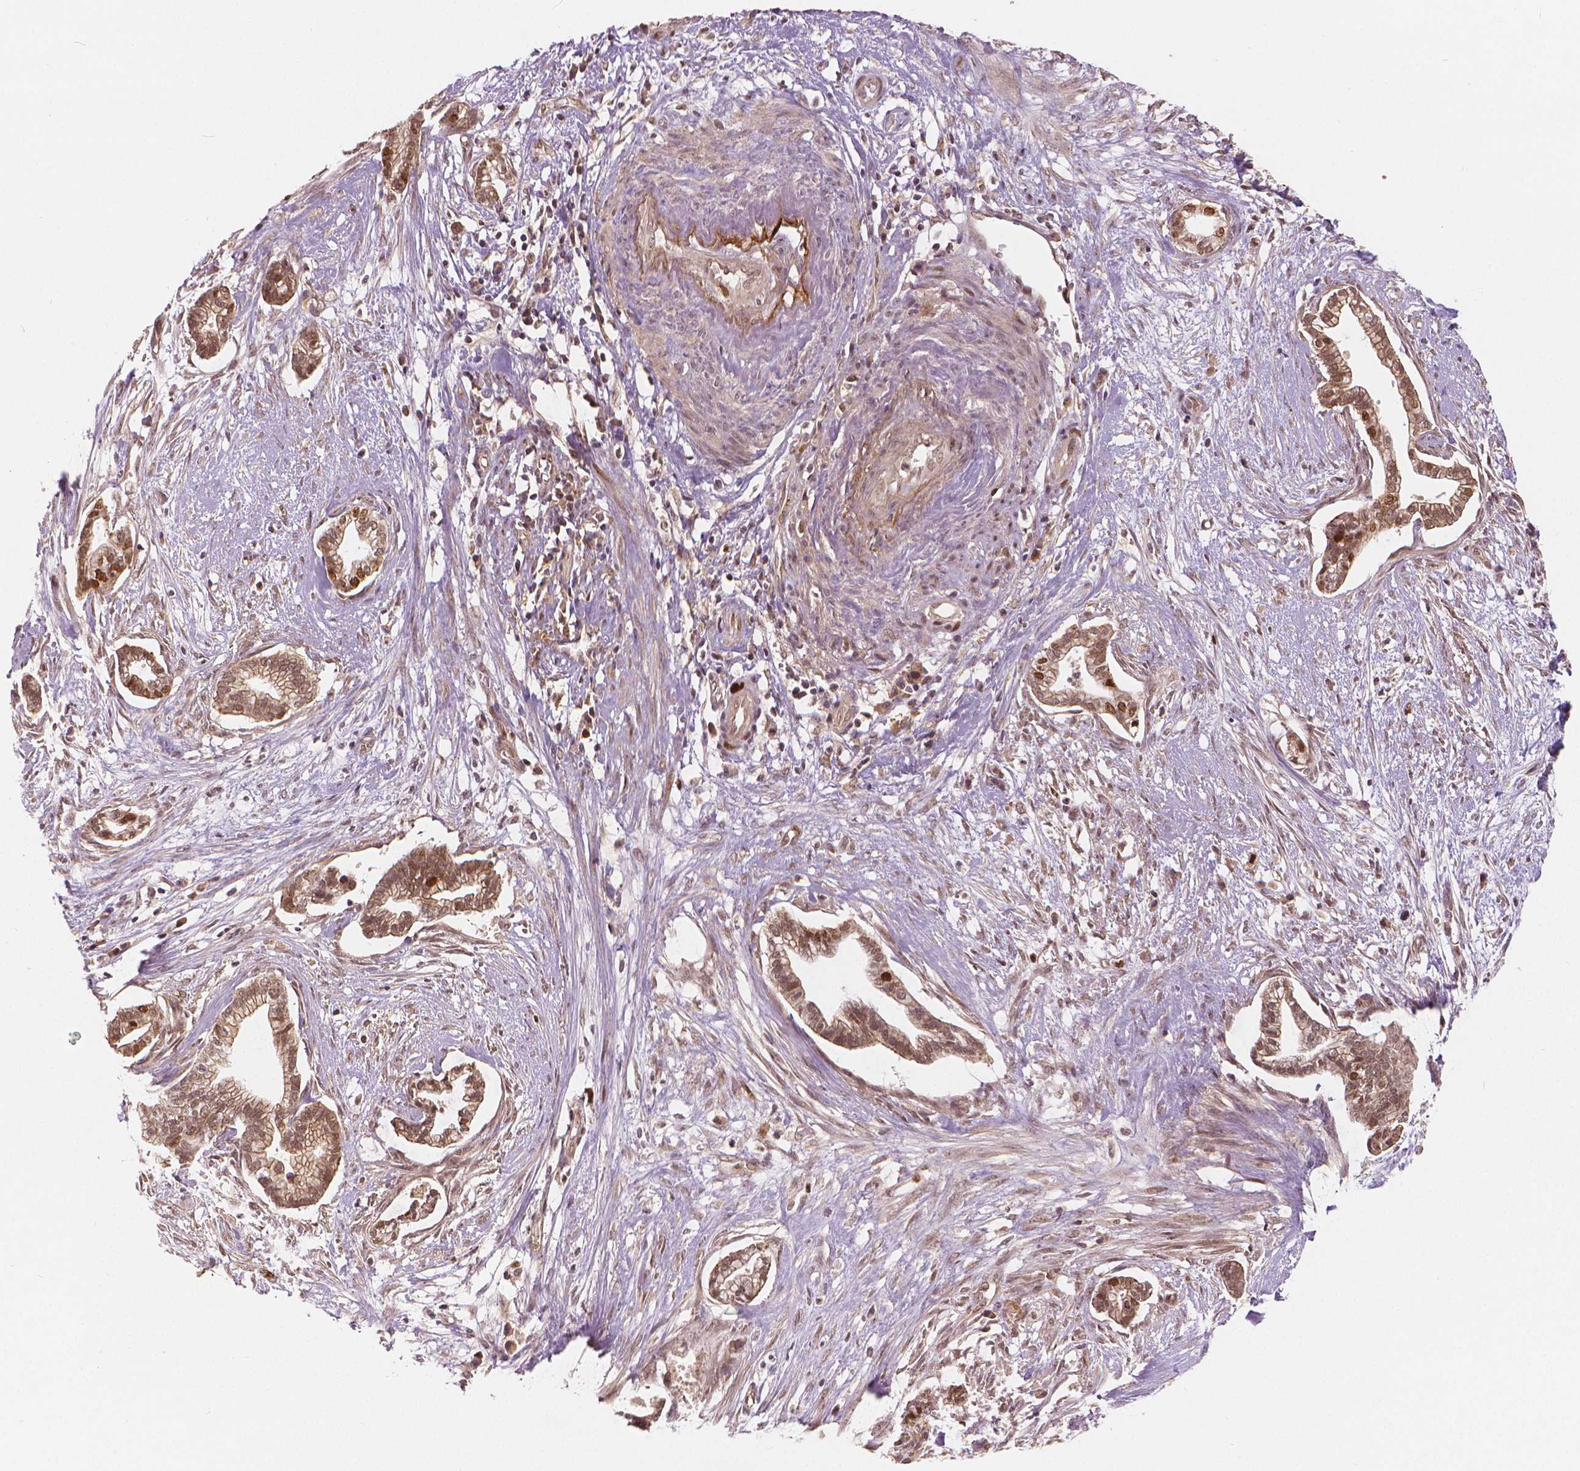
{"staining": {"intensity": "moderate", "quantity": ">75%", "location": "nuclear"}, "tissue": "cervical cancer", "cell_type": "Tumor cells", "image_type": "cancer", "snomed": [{"axis": "morphology", "description": "Adenocarcinoma, NOS"}, {"axis": "topography", "description": "Cervix"}], "caption": "Adenocarcinoma (cervical) tissue reveals moderate nuclear expression in approximately >75% of tumor cells, visualized by immunohistochemistry.", "gene": "NSD2", "patient": {"sex": "female", "age": 62}}